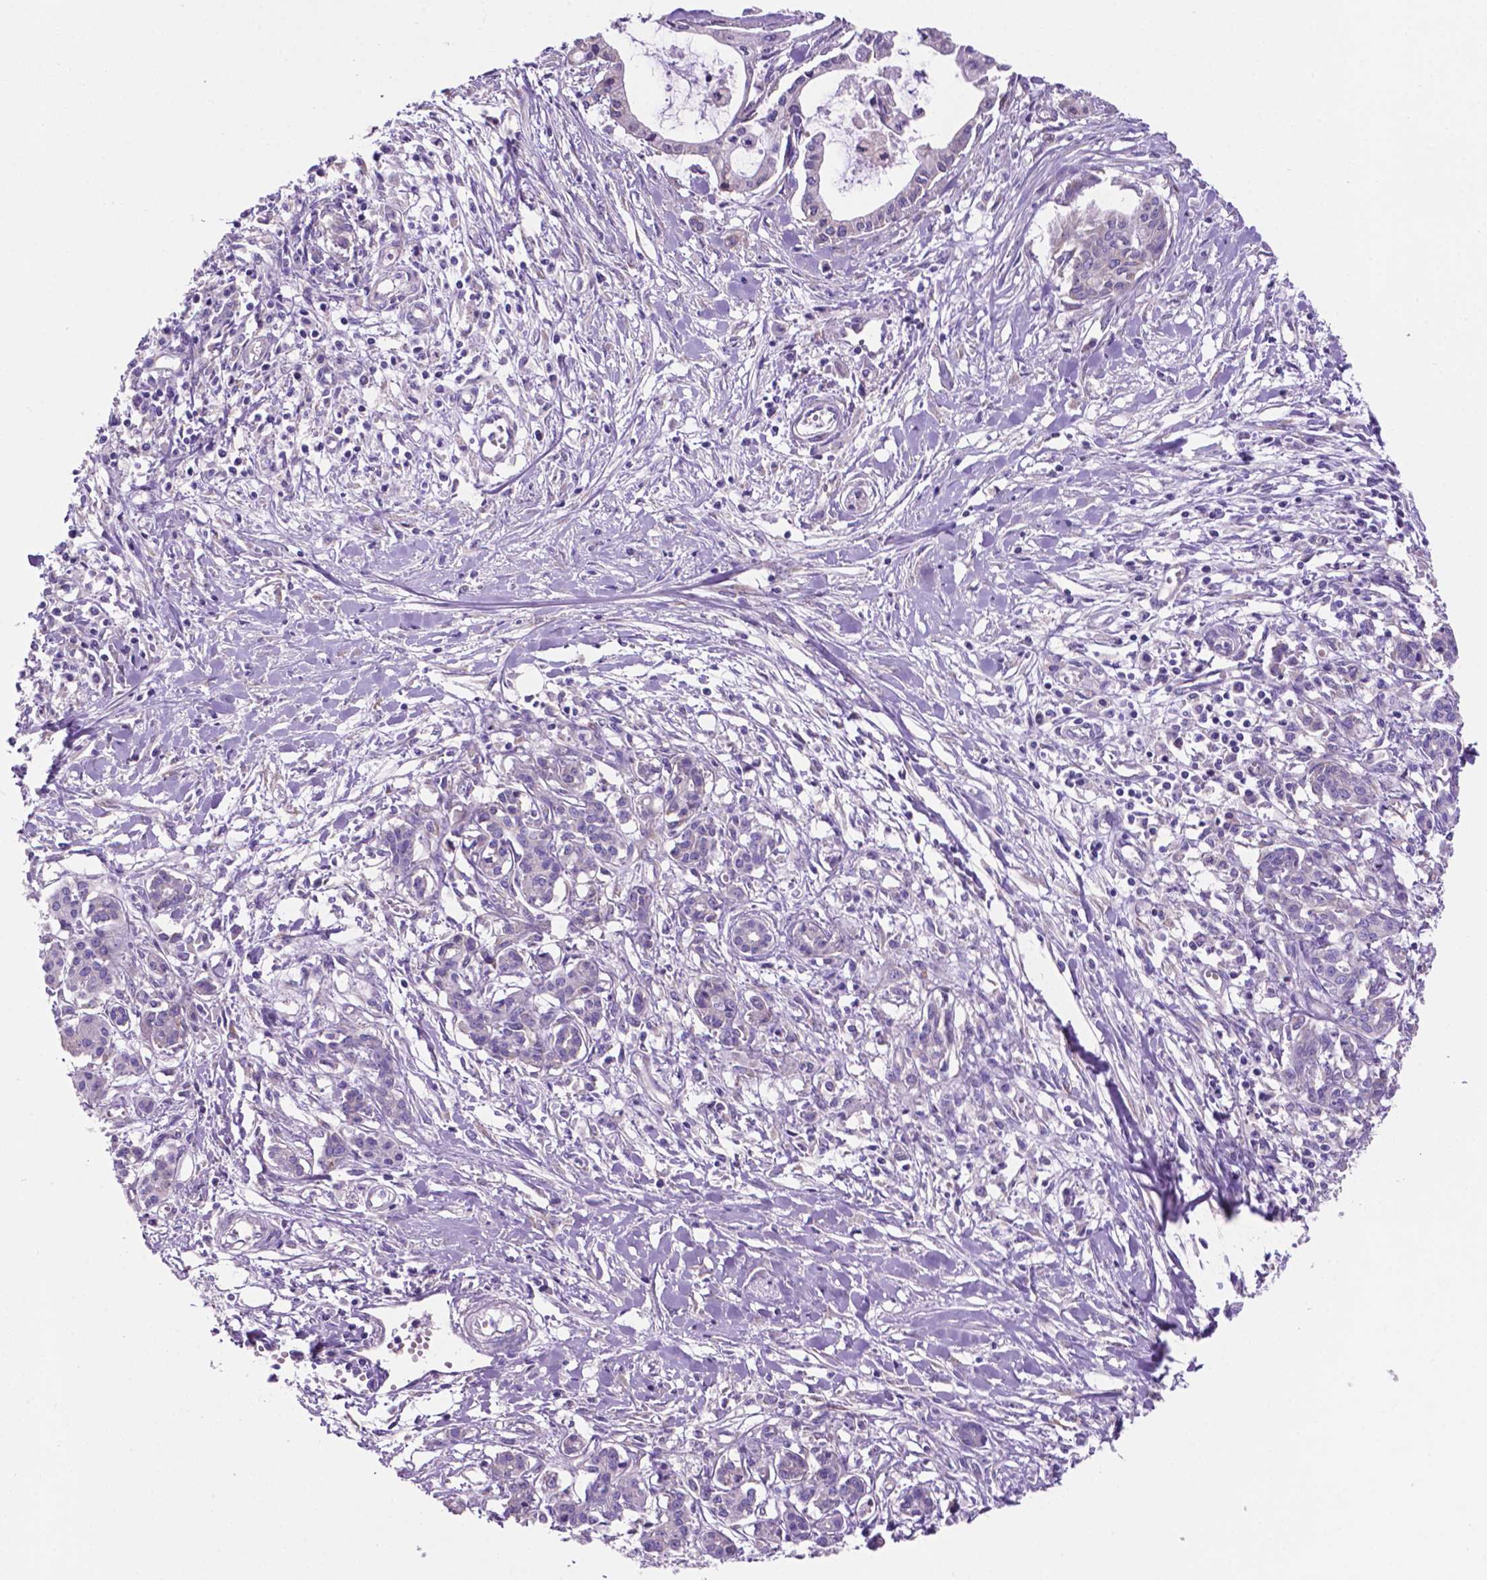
{"staining": {"intensity": "negative", "quantity": "none", "location": "none"}, "tissue": "pancreatic cancer", "cell_type": "Tumor cells", "image_type": "cancer", "snomed": [{"axis": "morphology", "description": "Adenocarcinoma, NOS"}, {"axis": "topography", "description": "Pancreas"}], "caption": "High power microscopy photomicrograph of an IHC micrograph of adenocarcinoma (pancreatic), revealing no significant positivity in tumor cells. (Brightfield microscopy of DAB IHC at high magnification).", "gene": "SPDYA", "patient": {"sex": "male", "age": 48}}